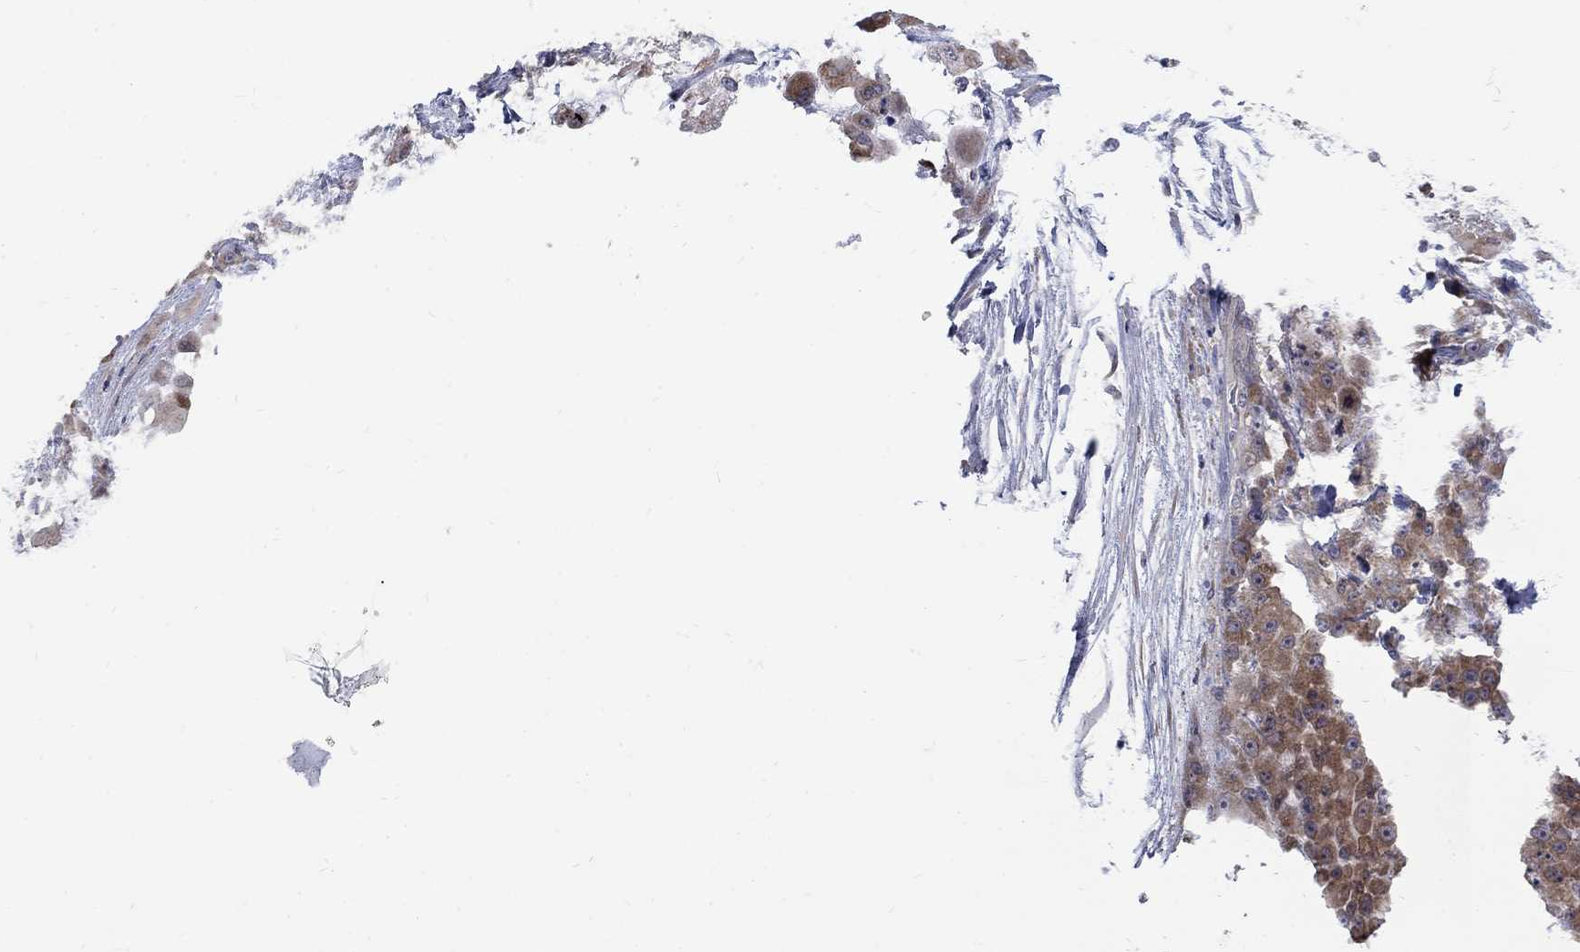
{"staining": {"intensity": "moderate", "quantity": ">75%", "location": "cytoplasmic/membranous"}, "tissue": "stomach cancer", "cell_type": "Tumor cells", "image_type": "cancer", "snomed": [{"axis": "morphology", "description": "Adenocarcinoma, NOS"}, {"axis": "topography", "description": "Stomach"}], "caption": "This histopathology image exhibits immunohistochemistry (IHC) staining of adenocarcinoma (stomach), with medium moderate cytoplasmic/membranous expression in about >75% of tumor cells.", "gene": "SH2B1", "patient": {"sex": "female", "age": 76}}